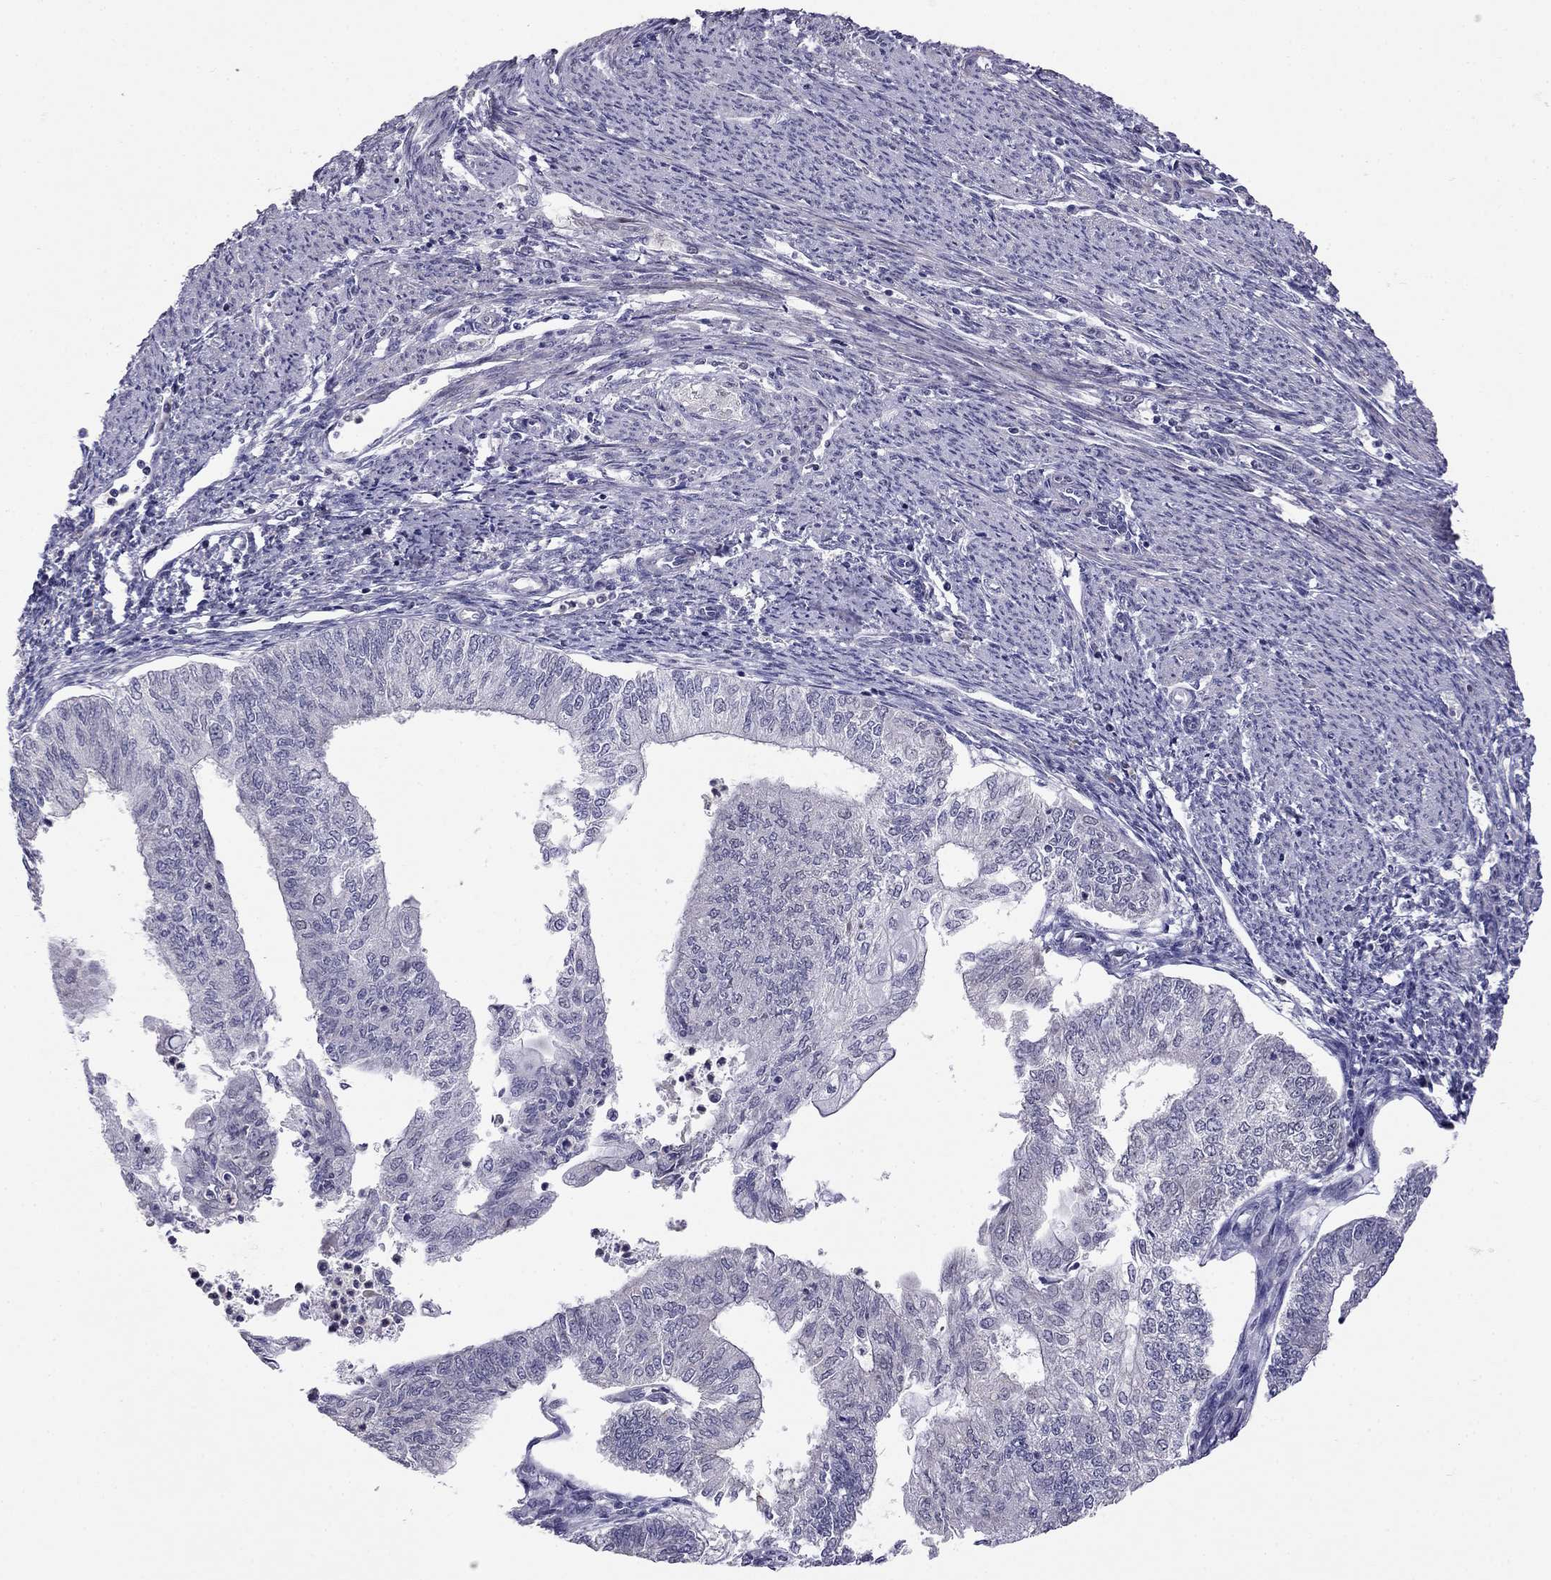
{"staining": {"intensity": "negative", "quantity": "none", "location": "none"}, "tissue": "endometrial cancer", "cell_type": "Tumor cells", "image_type": "cancer", "snomed": [{"axis": "morphology", "description": "Adenocarcinoma, NOS"}, {"axis": "topography", "description": "Endometrium"}], "caption": "Tumor cells show no significant positivity in endometrial adenocarcinoma. The staining is performed using DAB (3,3'-diaminobenzidine) brown chromogen with nuclei counter-stained in using hematoxylin.", "gene": "LRRC39", "patient": {"sex": "female", "age": 59}}